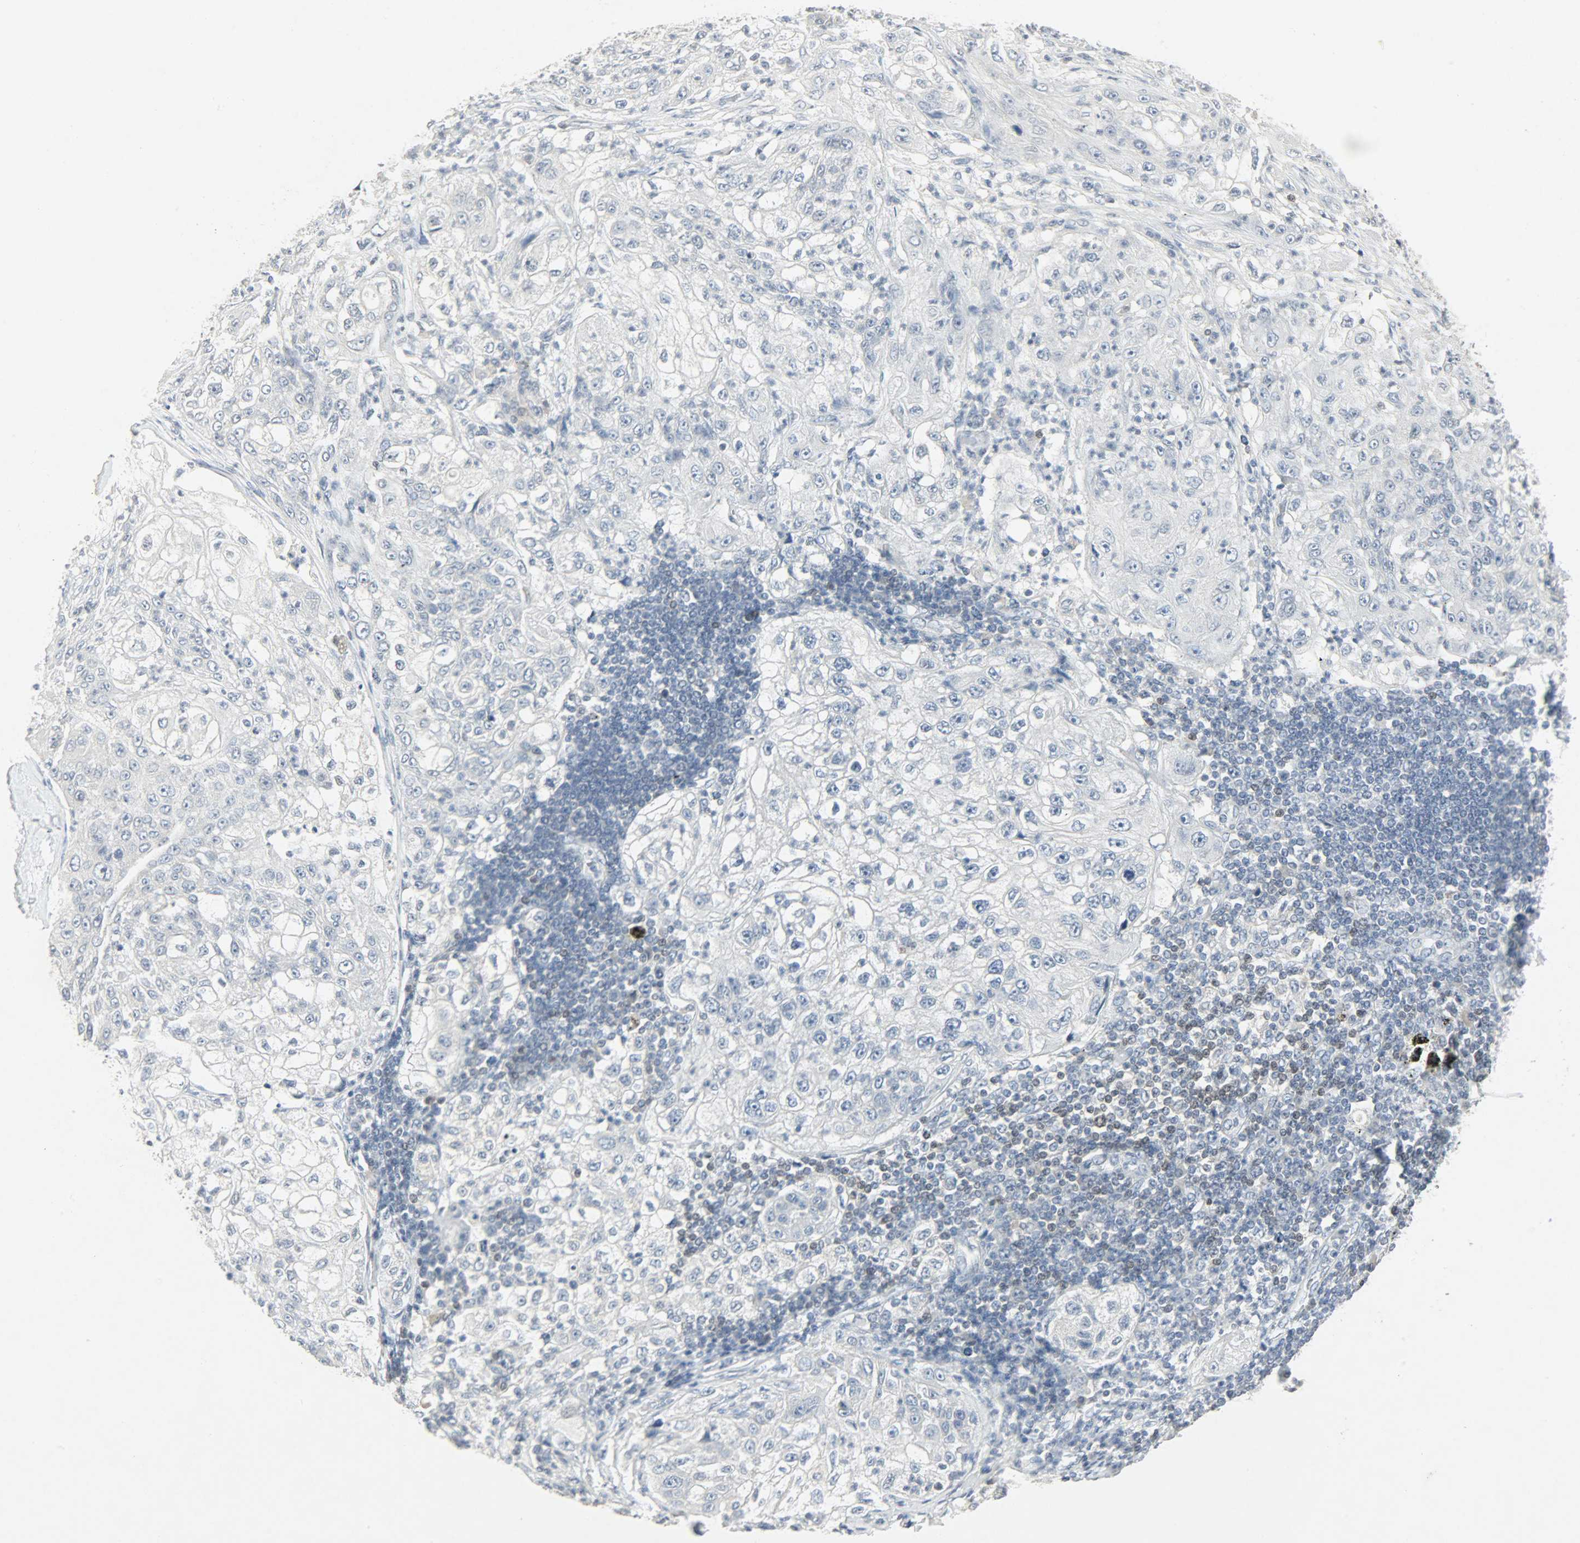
{"staining": {"intensity": "negative", "quantity": "none", "location": "none"}, "tissue": "lung cancer", "cell_type": "Tumor cells", "image_type": "cancer", "snomed": [{"axis": "morphology", "description": "Inflammation, NOS"}, {"axis": "morphology", "description": "Squamous cell carcinoma, NOS"}, {"axis": "topography", "description": "Lymph node"}, {"axis": "topography", "description": "Soft tissue"}, {"axis": "topography", "description": "Lung"}], "caption": "Lung cancer (squamous cell carcinoma) was stained to show a protein in brown. There is no significant positivity in tumor cells. (IHC, brightfield microscopy, high magnification).", "gene": "CAMK4", "patient": {"sex": "male", "age": 66}}